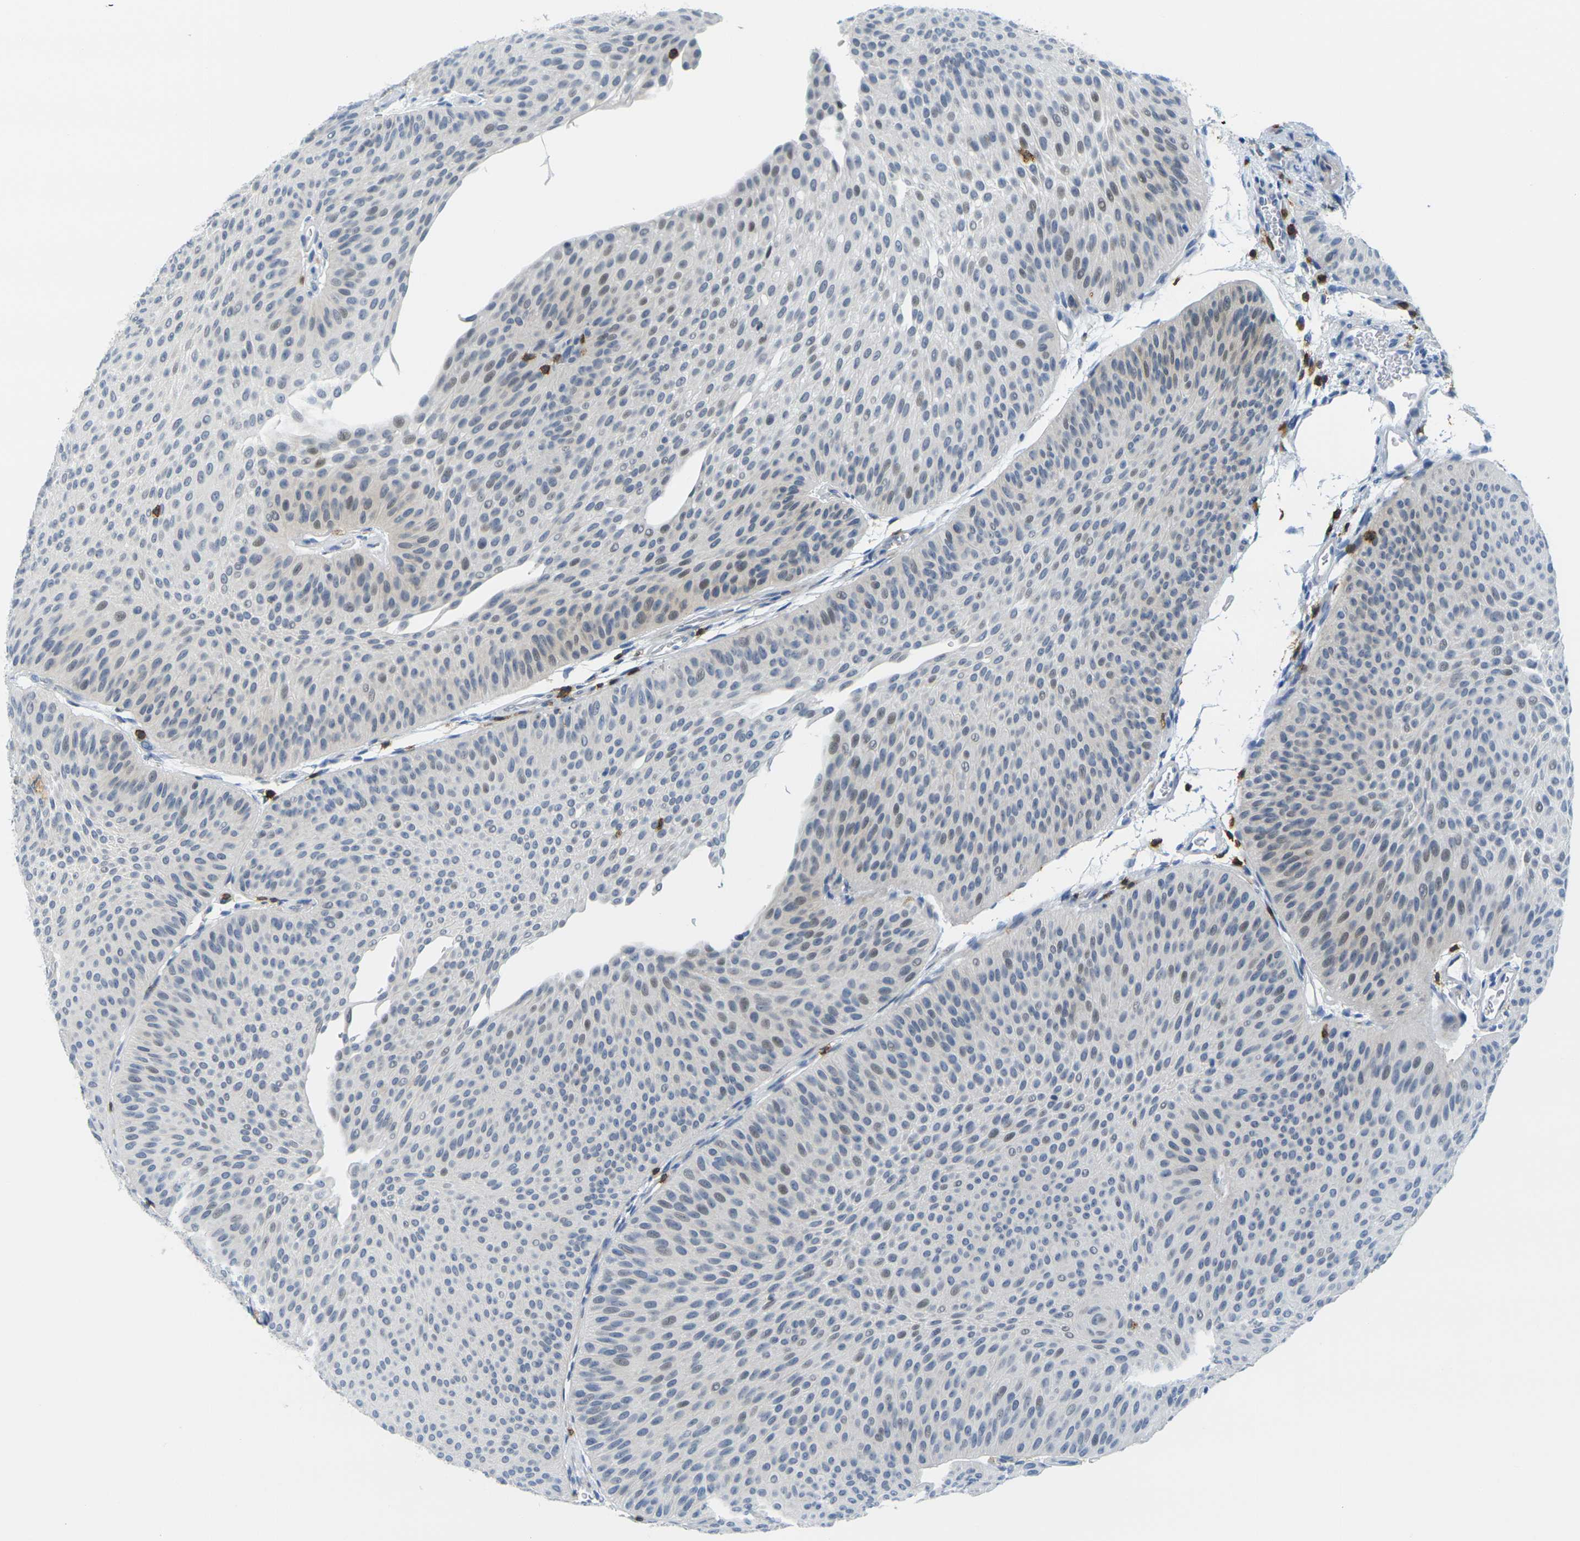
{"staining": {"intensity": "negative", "quantity": "none", "location": "none"}, "tissue": "urothelial cancer", "cell_type": "Tumor cells", "image_type": "cancer", "snomed": [{"axis": "morphology", "description": "Urothelial carcinoma, Low grade"}, {"axis": "topography", "description": "Urinary bladder"}], "caption": "Protein analysis of urothelial cancer shows no significant staining in tumor cells.", "gene": "CD3D", "patient": {"sex": "female", "age": 60}}